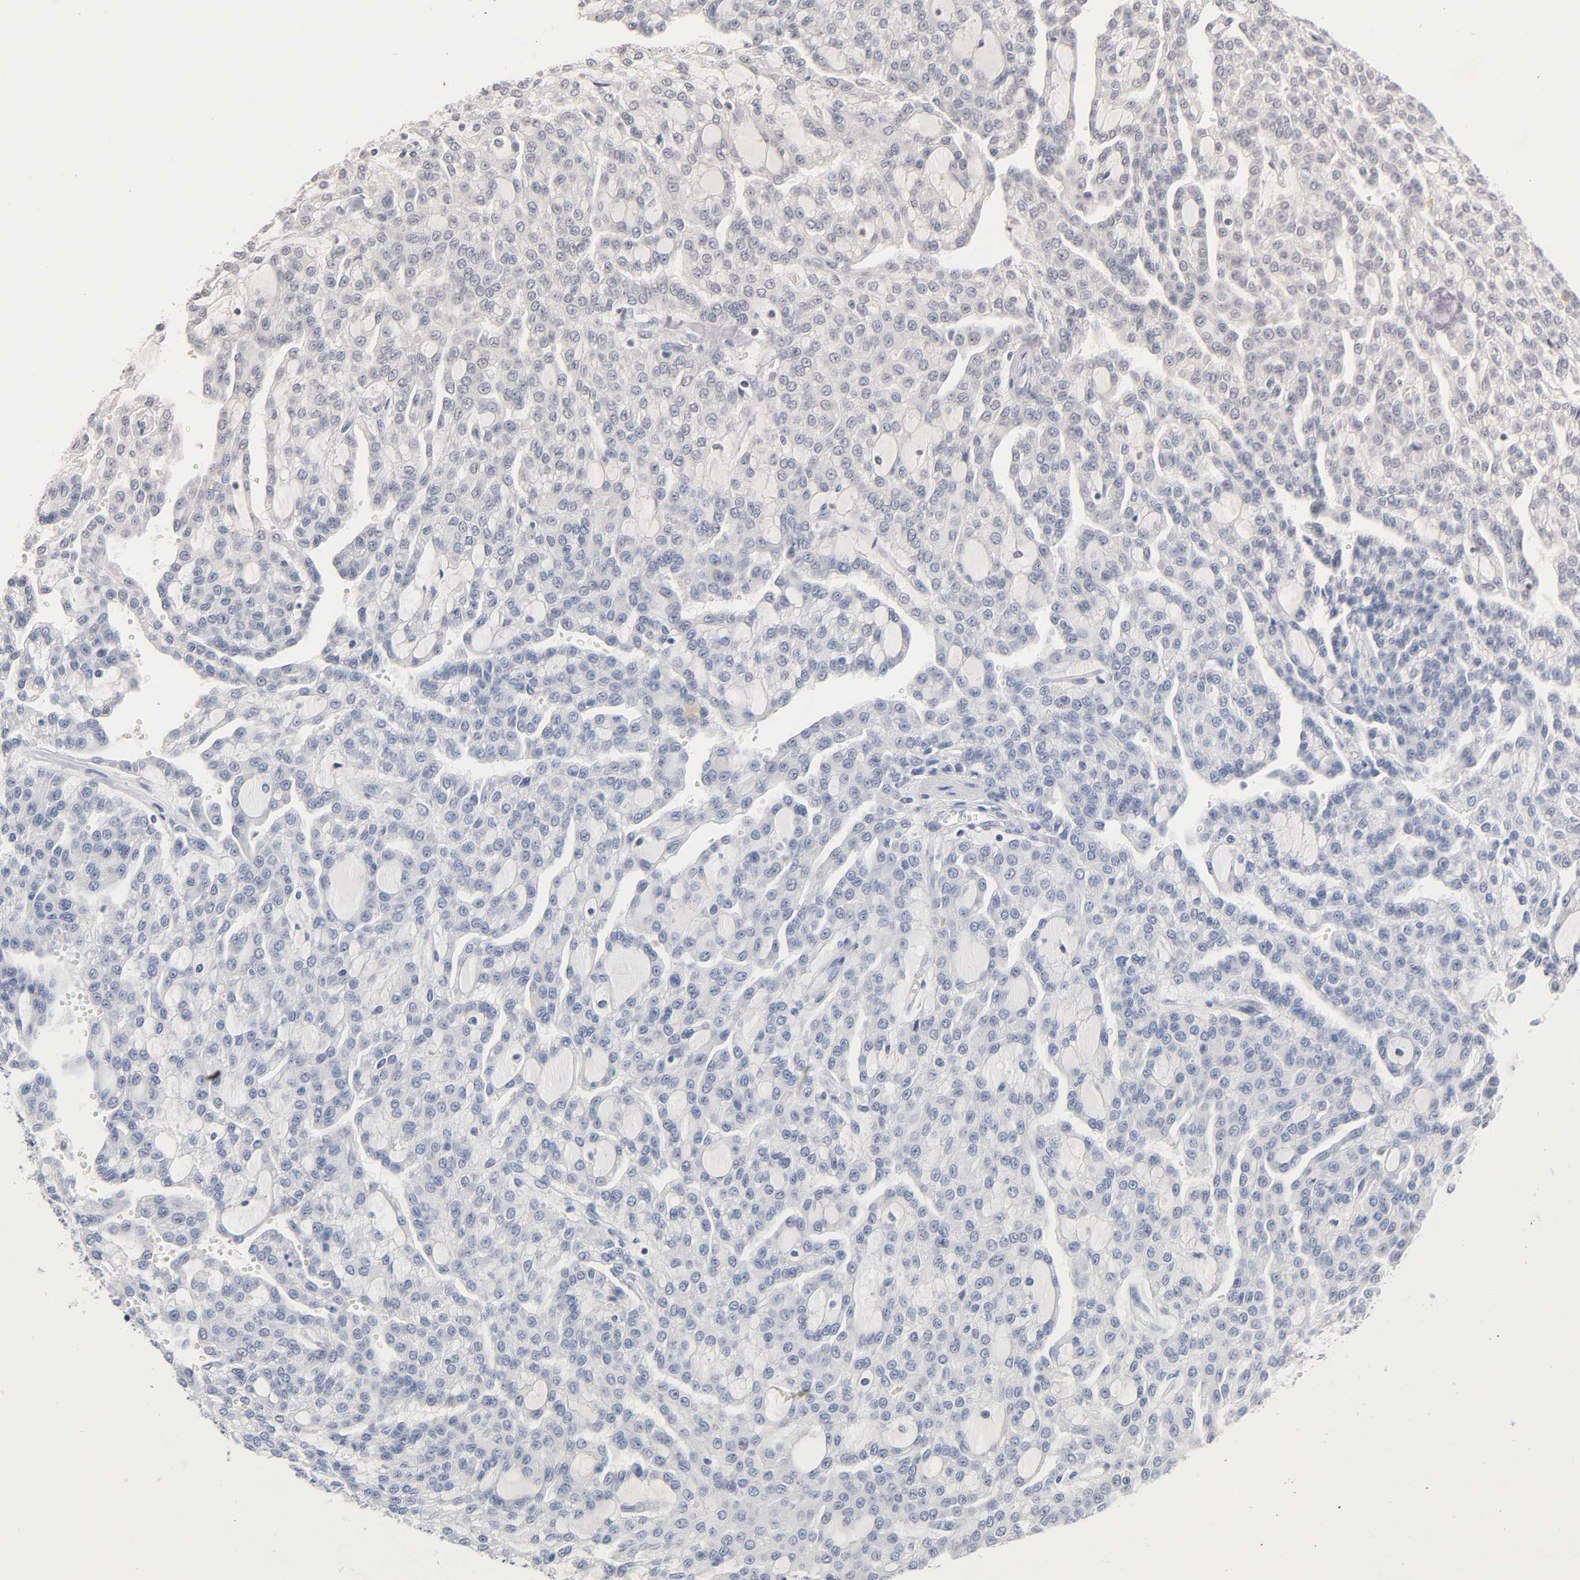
{"staining": {"intensity": "negative", "quantity": "none", "location": "none"}, "tissue": "renal cancer", "cell_type": "Tumor cells", "image_type": "cancer", "snomed": [{"axis": "morphology", "description": "Adenocarcinoma, NOS"}, {"axis": "topography", "description": "Kidney"}], "caption": "Immunohistochemical staining of human adenocarcinoma (renal) reveals no significant staining in tumor cells.", "gene": "NFATC1", "patient": {"sex": "male", "age": 63}}